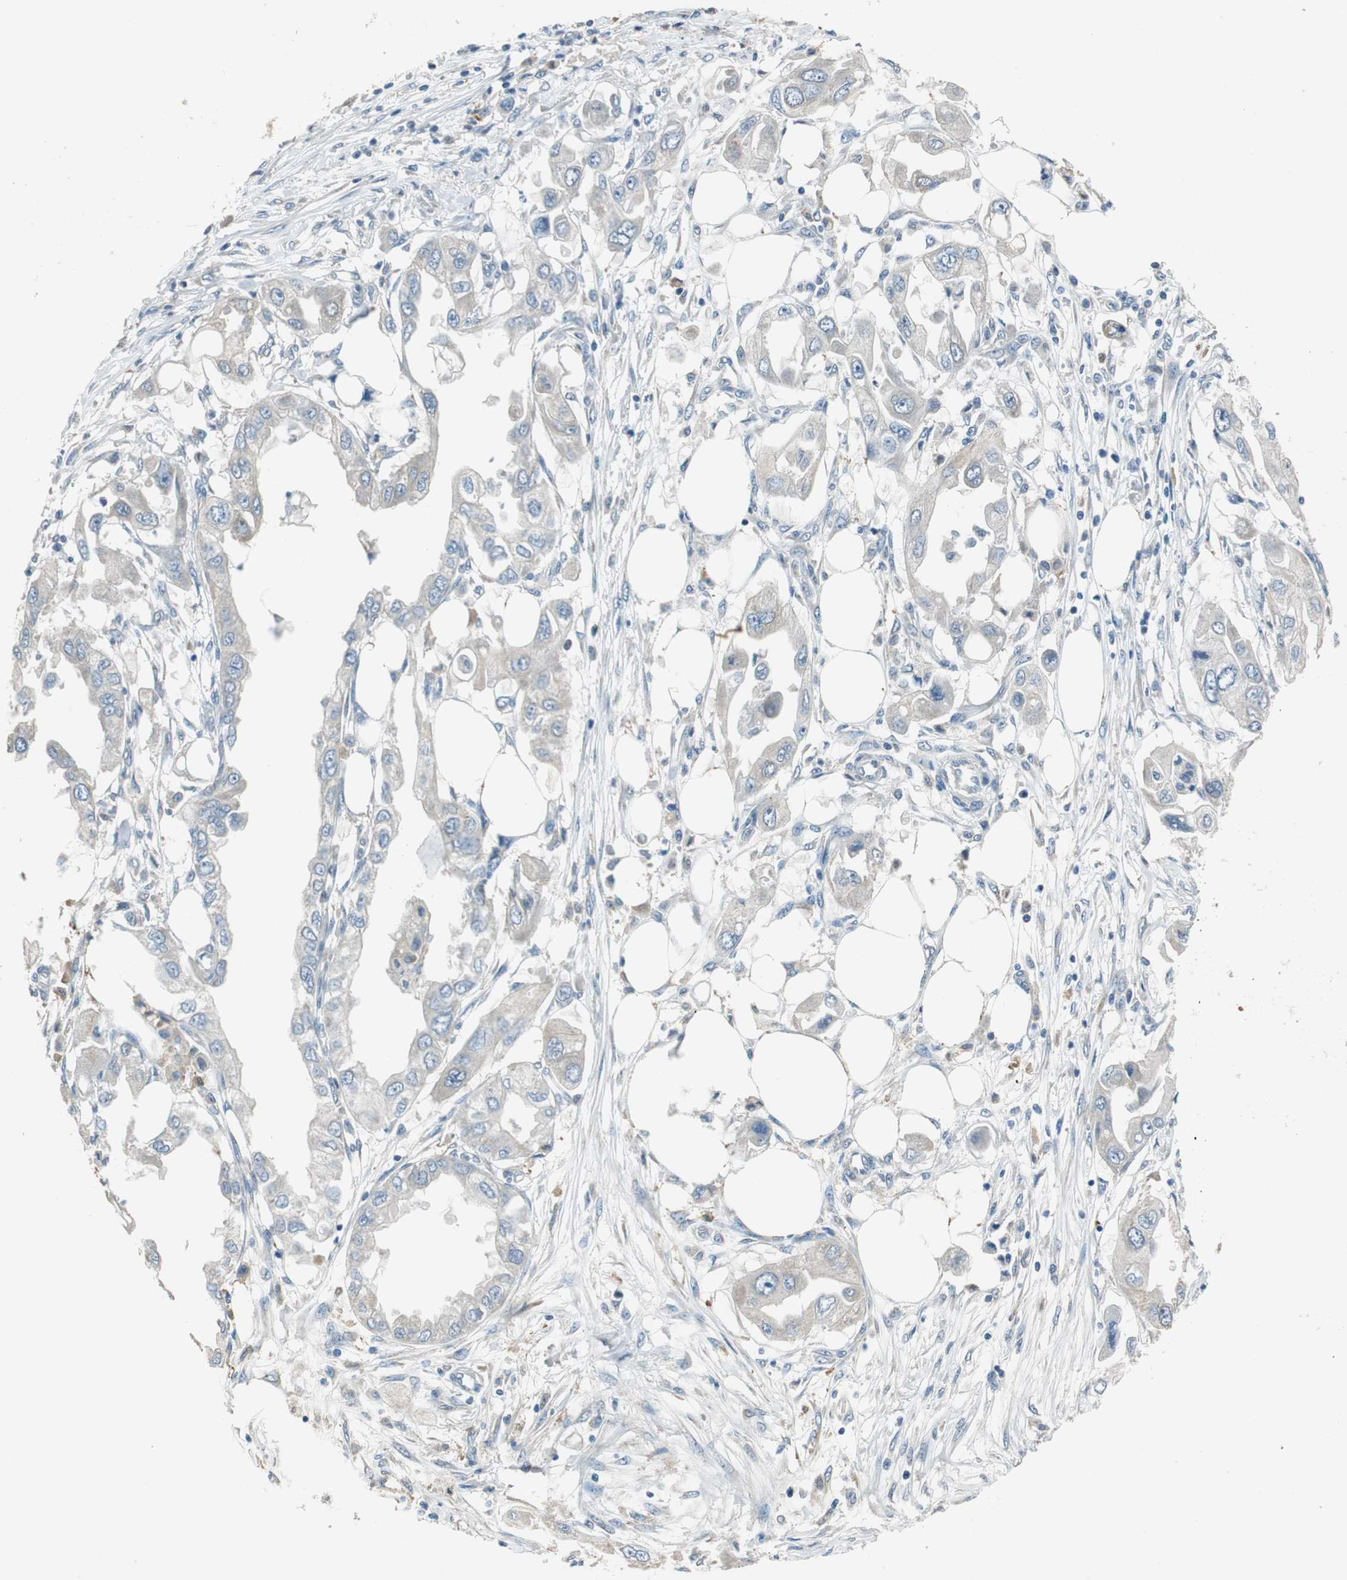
{"staining": {"intensity": "weak", "quantity": "25%-75%", "location": "cytoplasmic/membranous"}, "tissue": "endometrial cancer", "cell_type": "Tumor cells", "image_type": "cancer", "snomed": [{"axis": "morphology", "description": "Adenocarcinoma, NOS"}, {"axis": "topography", "description": "Endometrium"}], "caption": "Endometrial cancer (adenocarcinoma) was stained to show a protein in brown. There is low levels of weak cytoplasmic/membranous expression in approximately 25%-75% of tumor cells.", "gene": "ALDH4A1", "patient": {"sex": "female", "age": 67}}